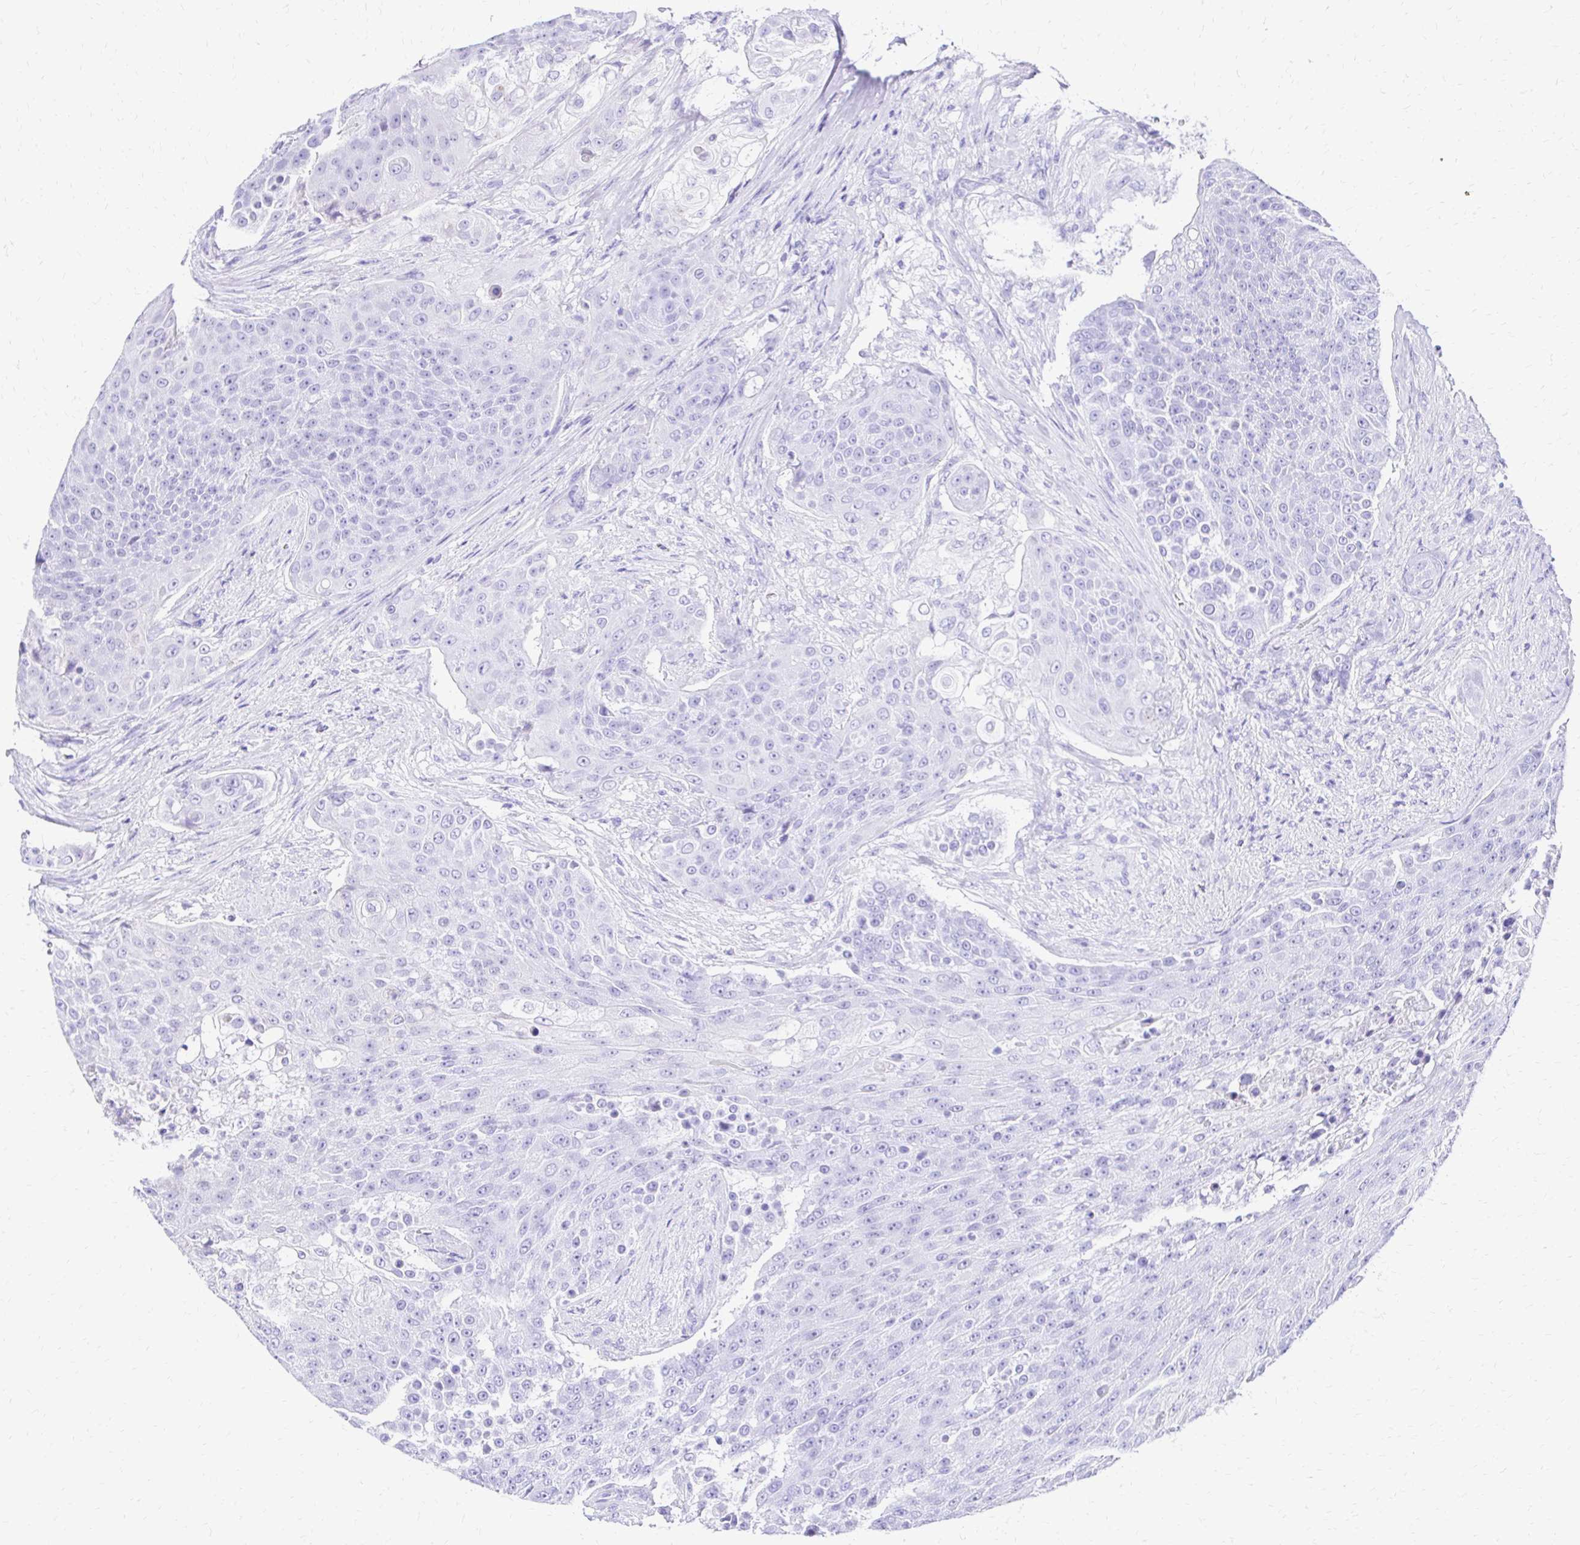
{"staining": {"intensity": "negative", "quantity": "none", "location": "none"}, "tissue": "urothelial cancer", "cell_type": "Tumor cells", "image_type": "cancer", "snomed": [{"axis": "morphology", "description": "Urothelial carcinoma, High grade"}, {"axis": "topography", "description": "Urinary bladder"}], "caption": "DAB immunohistochemical staining of urothelial cancer exhibits no significant positivity in tumor cells.", "gene": "S100G", "patient": {"sex": "female", "age": 63}}